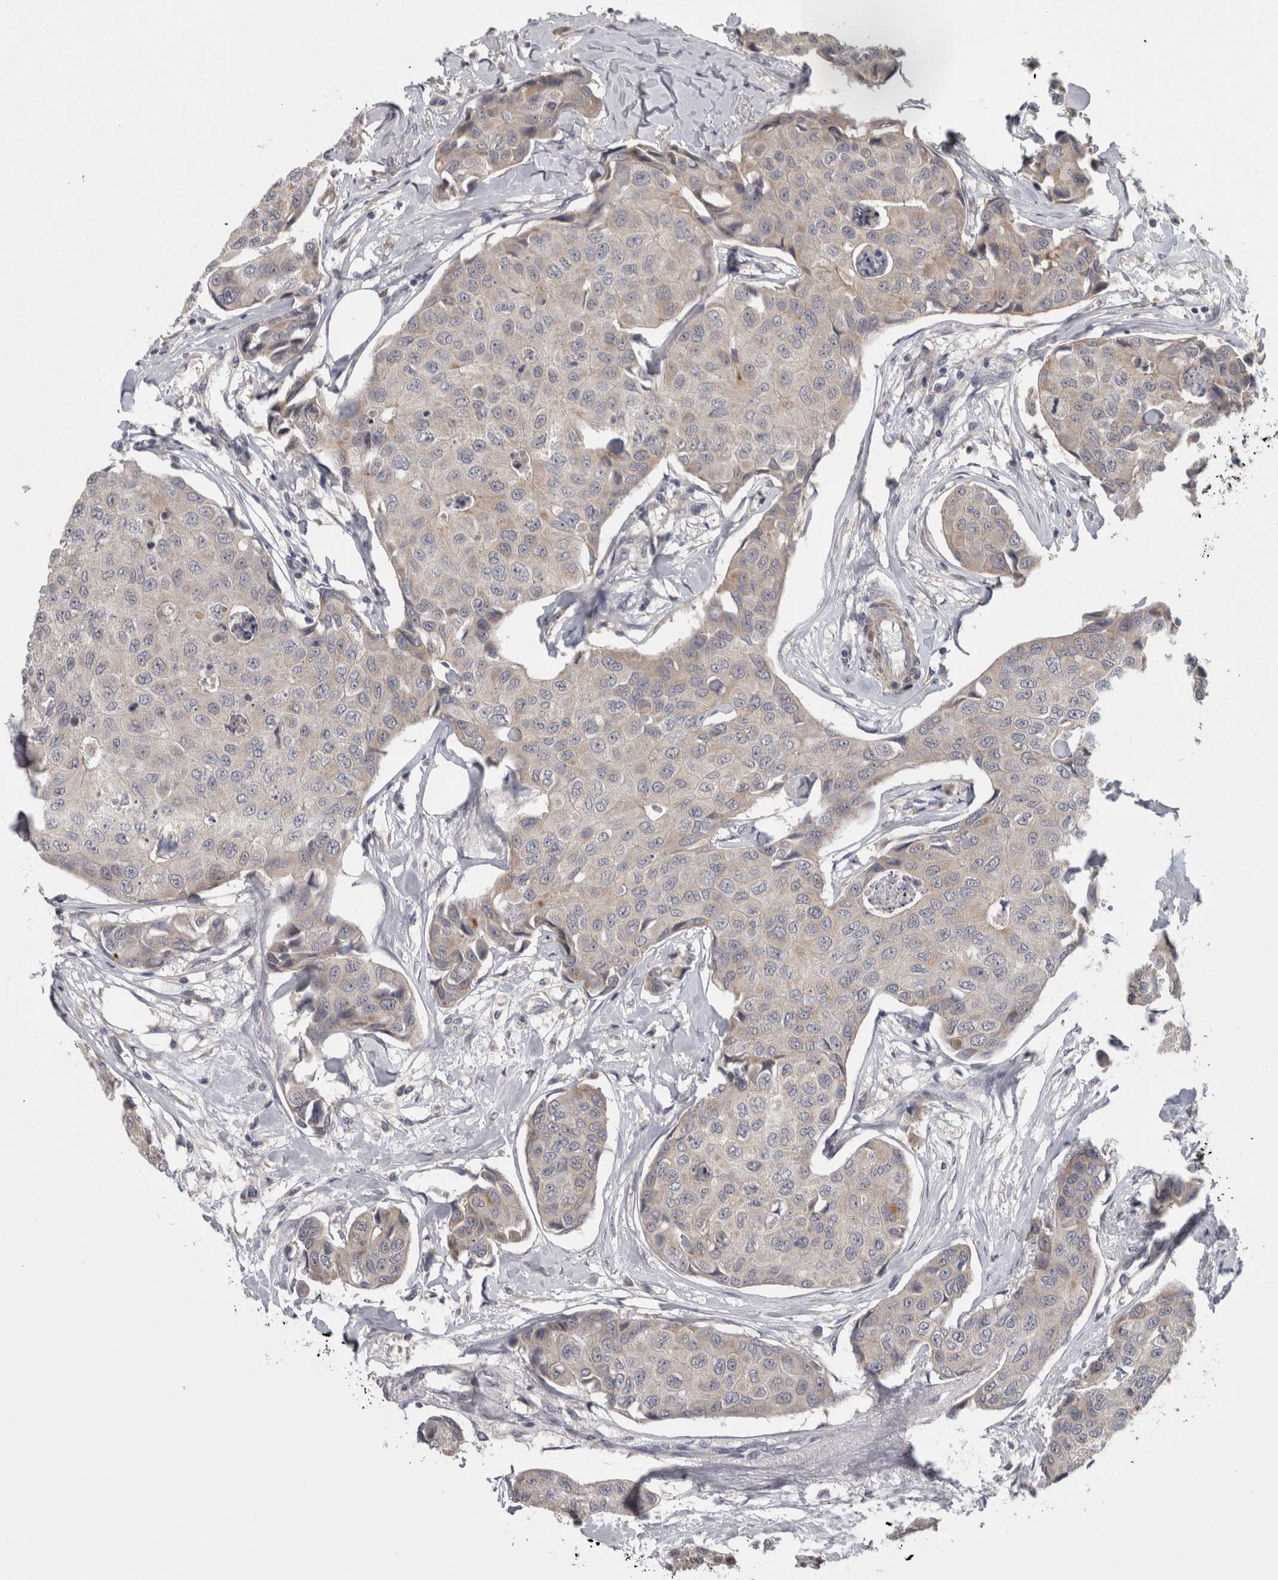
{"staining": {"intensity": "negative", "quantity": "none", "location": "none"}, "tissue": "breast cancer", "cell_type": "Tumor cells", "image_type": "cancer", "snomed": [{"axis": "morphology", "description": "Duct carcinoma"}, {"axis": "topography", "description": "Breast"}], "caption": "Photomicrograph shows no significant protein staining in tumor cells of breast cancer (invasive ductal carcinoma).", "gene": "RMDN1", "patient": {"sex": "female", "age": 80}}